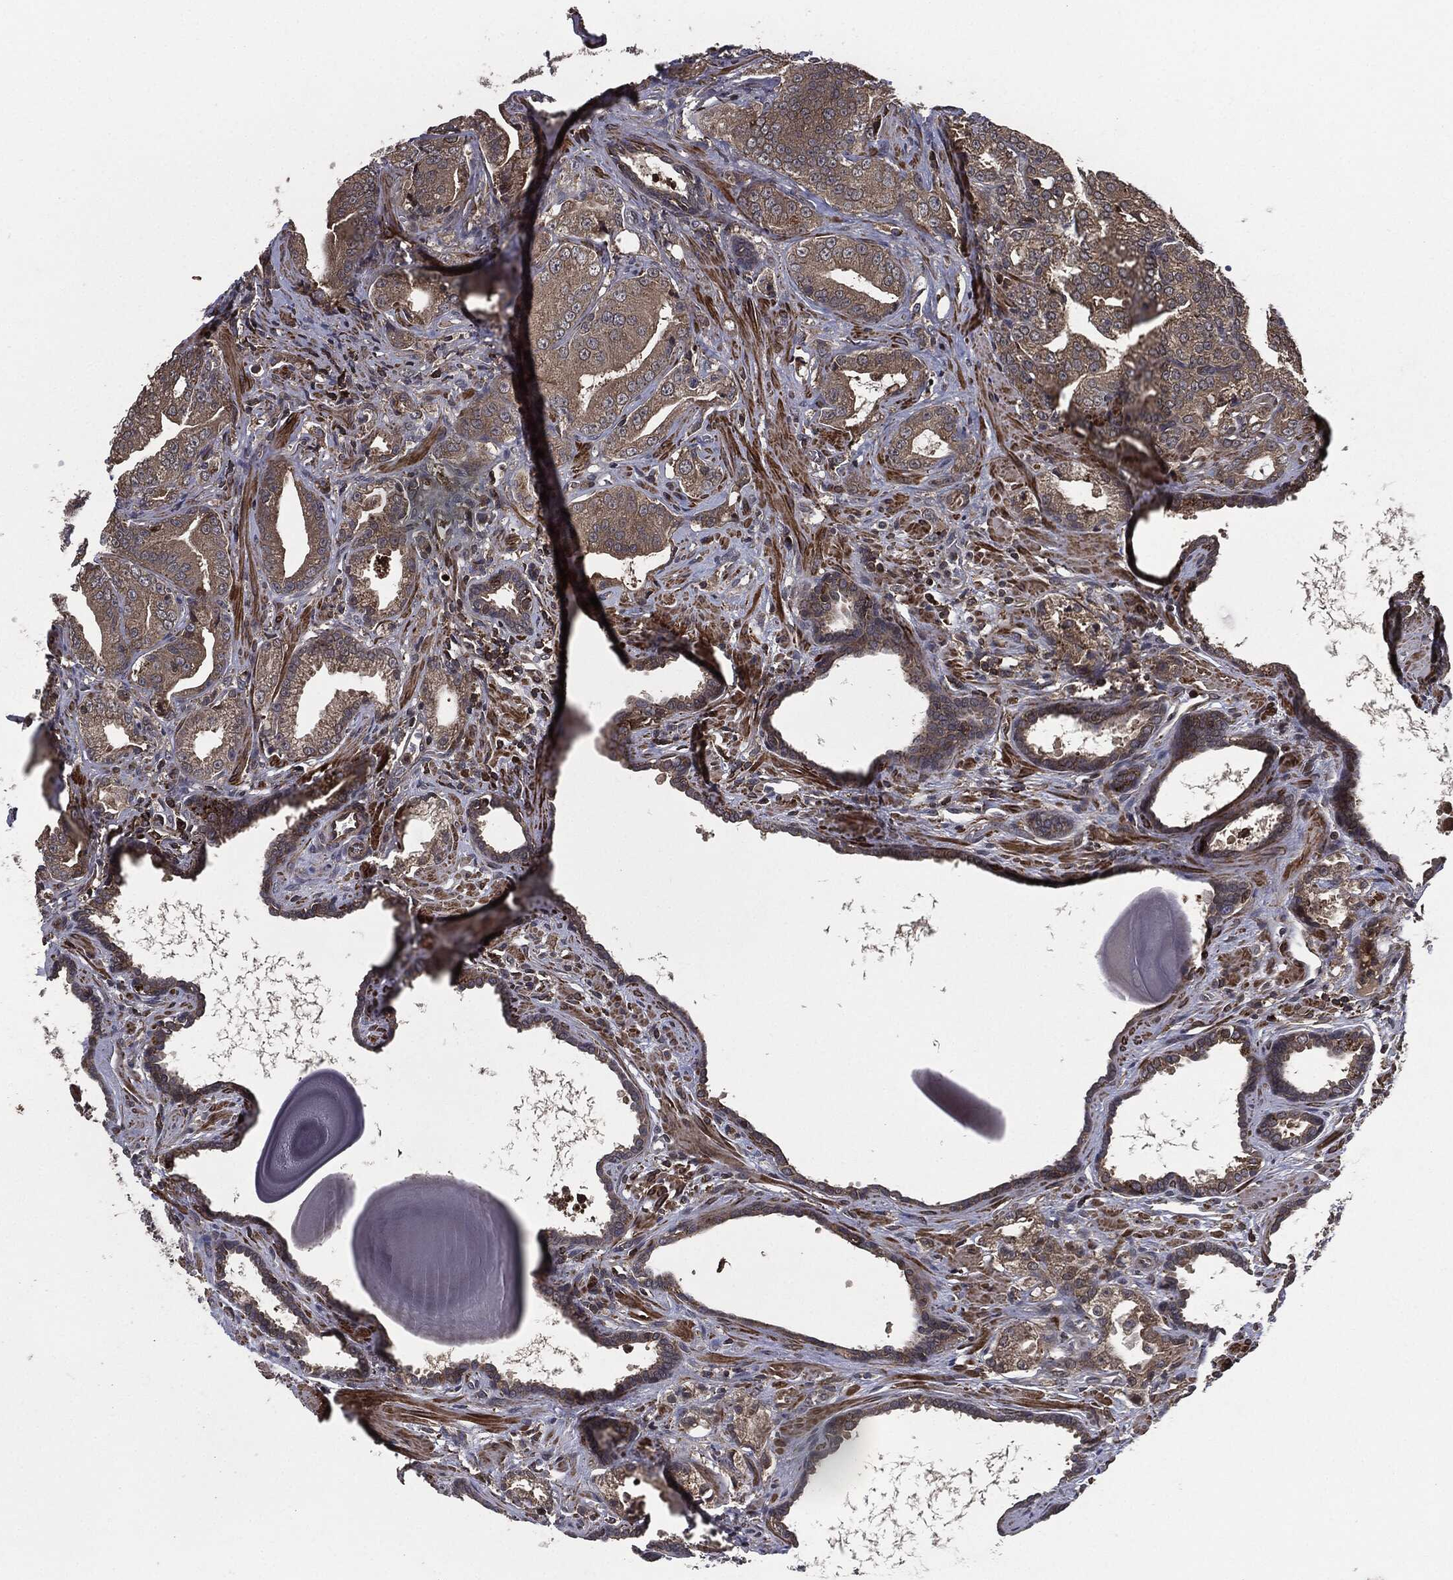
{"staining": {"intensity": "weak", "quantity": "25%-75%", "location": "cytoplasmic/membranous"}, "tissue": "prostate cancer", "cell_type": "Tumor cells", "image_type": "cancer", "snomed": [{"axis": "morphology", "description": "Adenocarcinoma, Low grade"}, {"axis": "topography", "description": "Prostate"}], "caption": "There is low levels of weak cytoplasmic/membranous positivity in tumor cells of low-grade adenocarcinoma (prostate), as demonstrated by immunohistochemical staining (brown color).", "gene": "UBR1", "patient": {"sex": "male", "age": 62}}